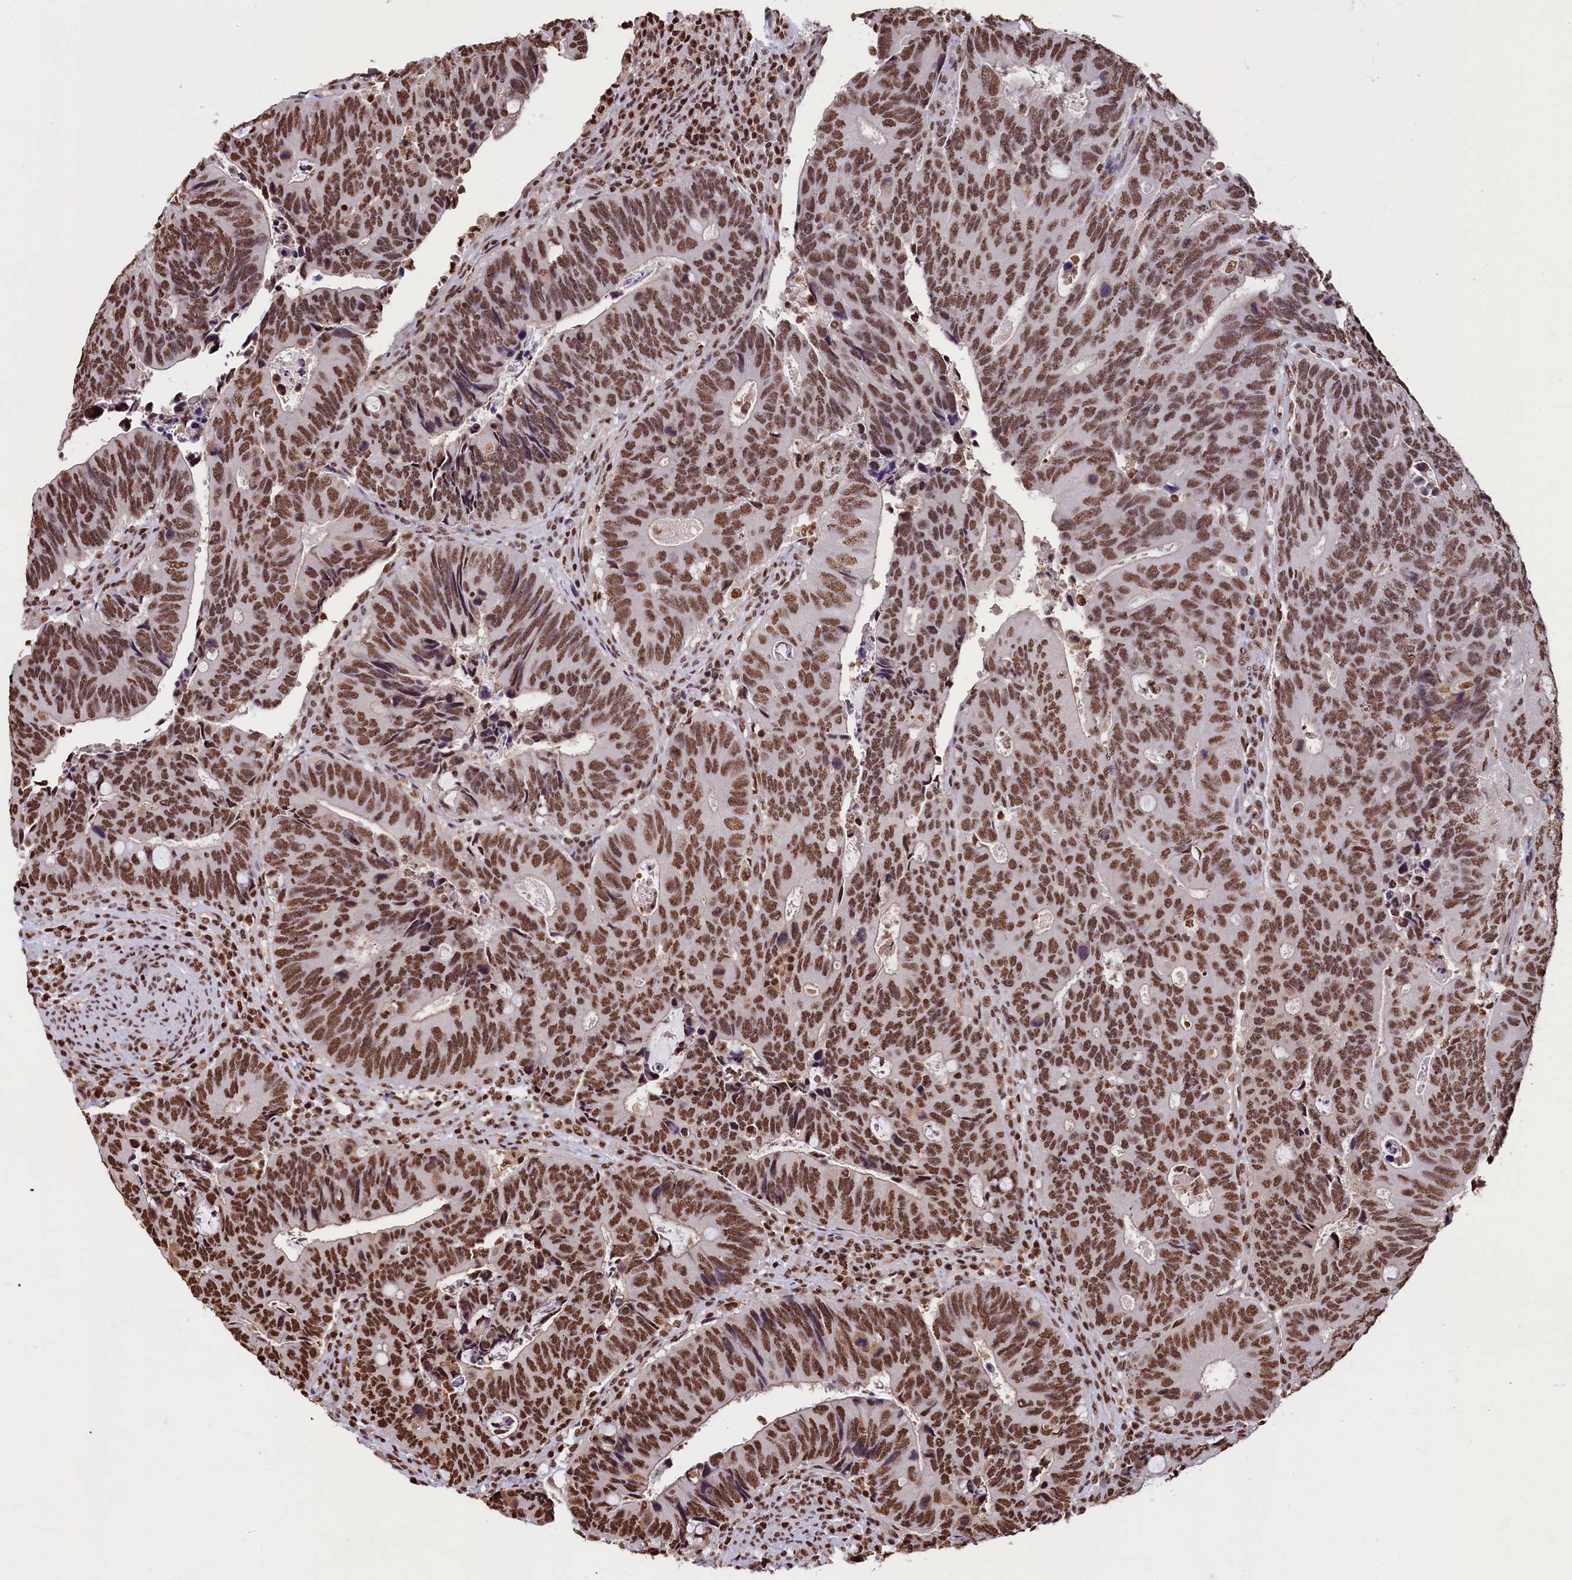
{"staining": {"intensity": "strong", "quantity": ">75%", "location": "nuclear"}, "tissue": "colorectal cancer", "cell_type": "Tumor cells", "image_type": "cancer", "snomed": [{"axis": "morphology", "description": "Adenocarcinoma, NOS"}, {"axis": "topography", "description": "Colon"}], "caption": "Immunohistochemistry (DAB (3,3'-diaminobenzidine)) staining of colorectal cancer (adenocarcinoma) exhibits strong nuclear protein expression in approximately >75% of tumor cells.", "gene": "SNRPD2", "patient": {"sex": "male", "age": 87}}